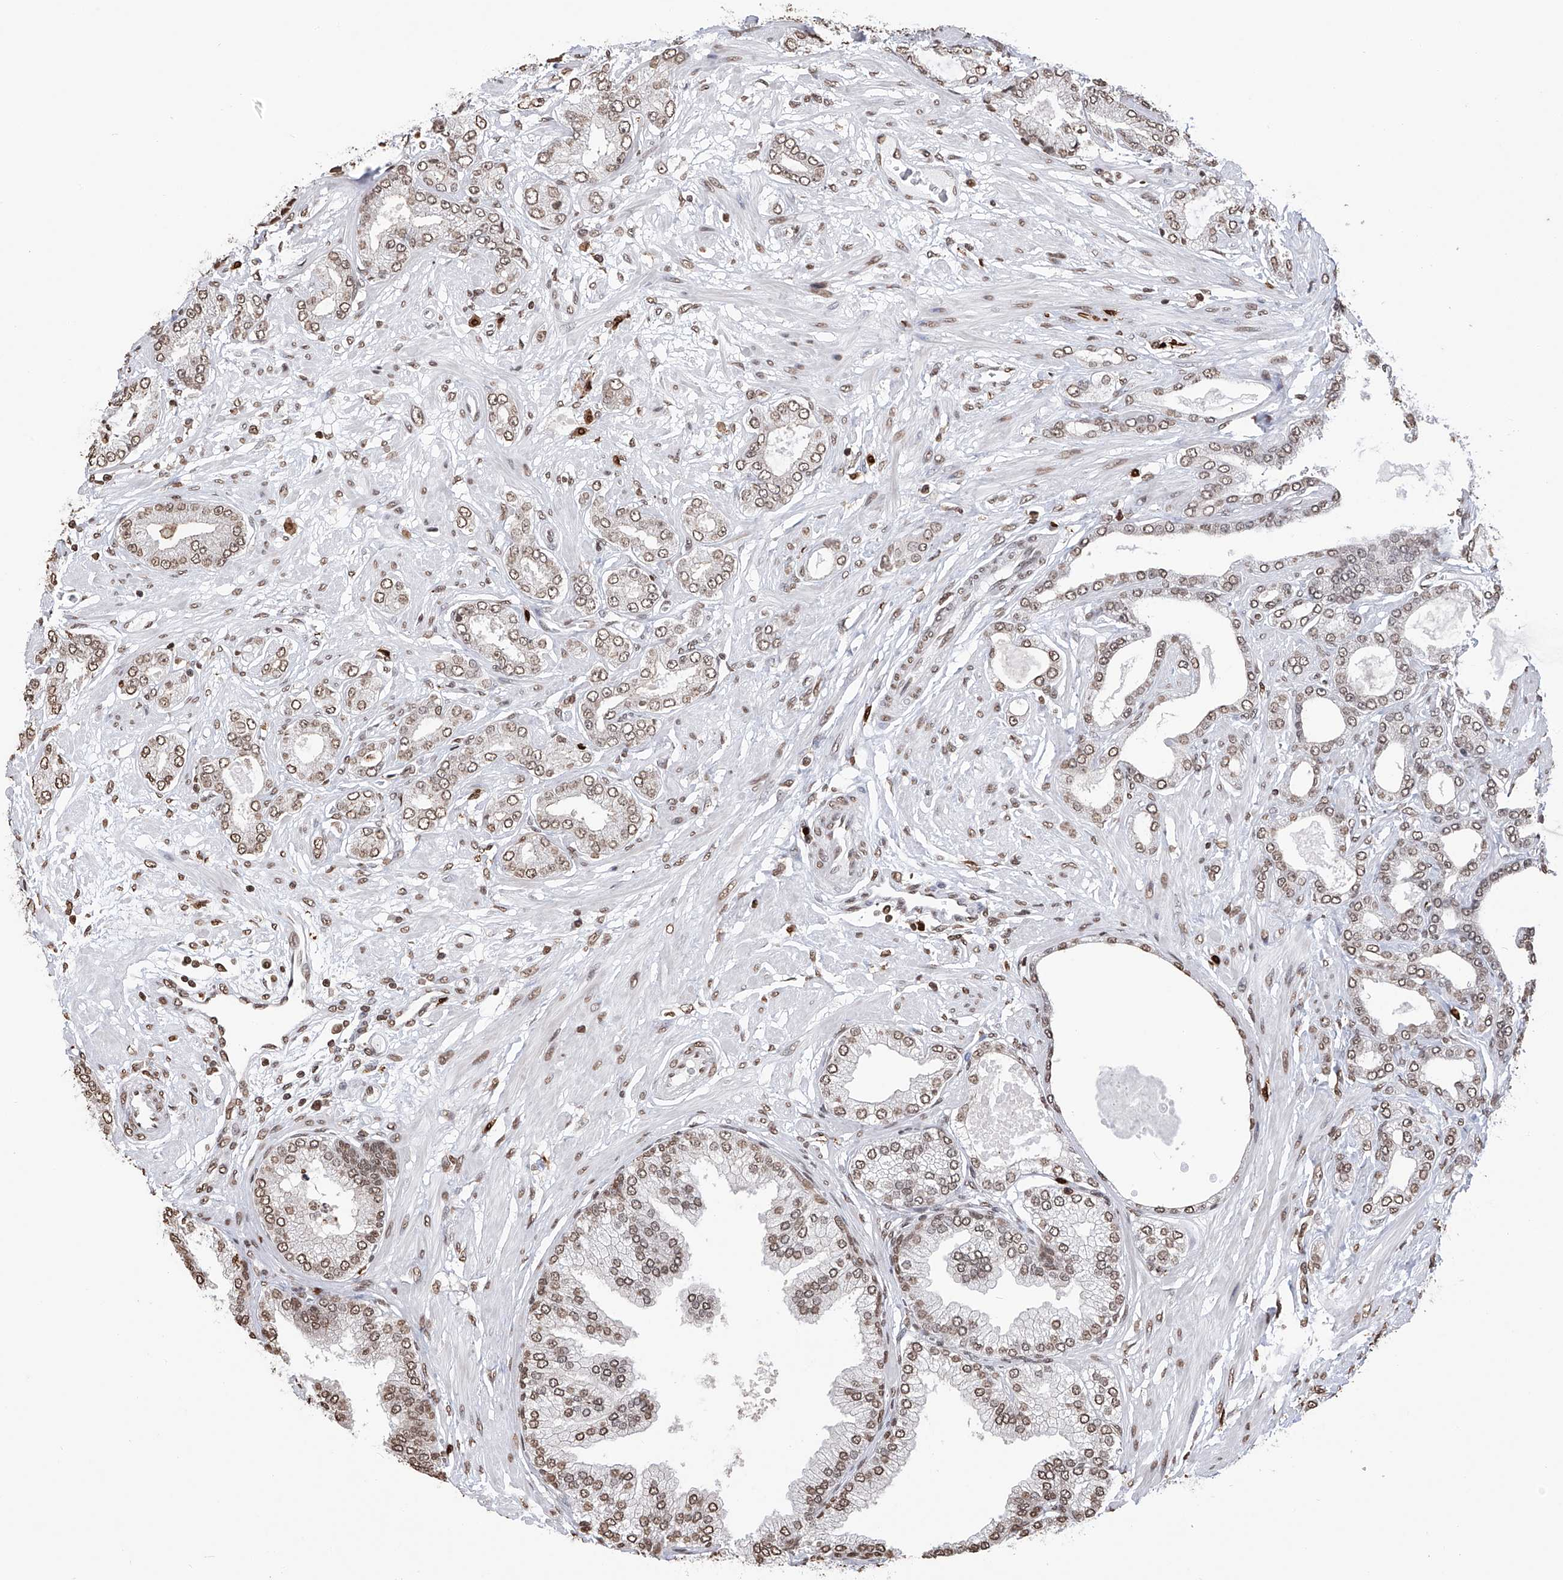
{"staining": {"intensity": "weak", "quantity": ">75%", "location": "nuclear"}, "tissue": "prostate cancer", "cell_type": "Tumor cells", "image_type": "cancer", "snomed": [{"axis": "morphology", "description": "Adenocarcinoma, Low grade"}, {"axis": "topography", "description": "Prostate"}], "caption": "A micrograph of low-grade adenocarcinoma (prostate) stained for a protein exhibits weak nuclear brown staining in tumor cells.", "gene": "CFAP410", "patient": {"sex": "male", "age": 63}}